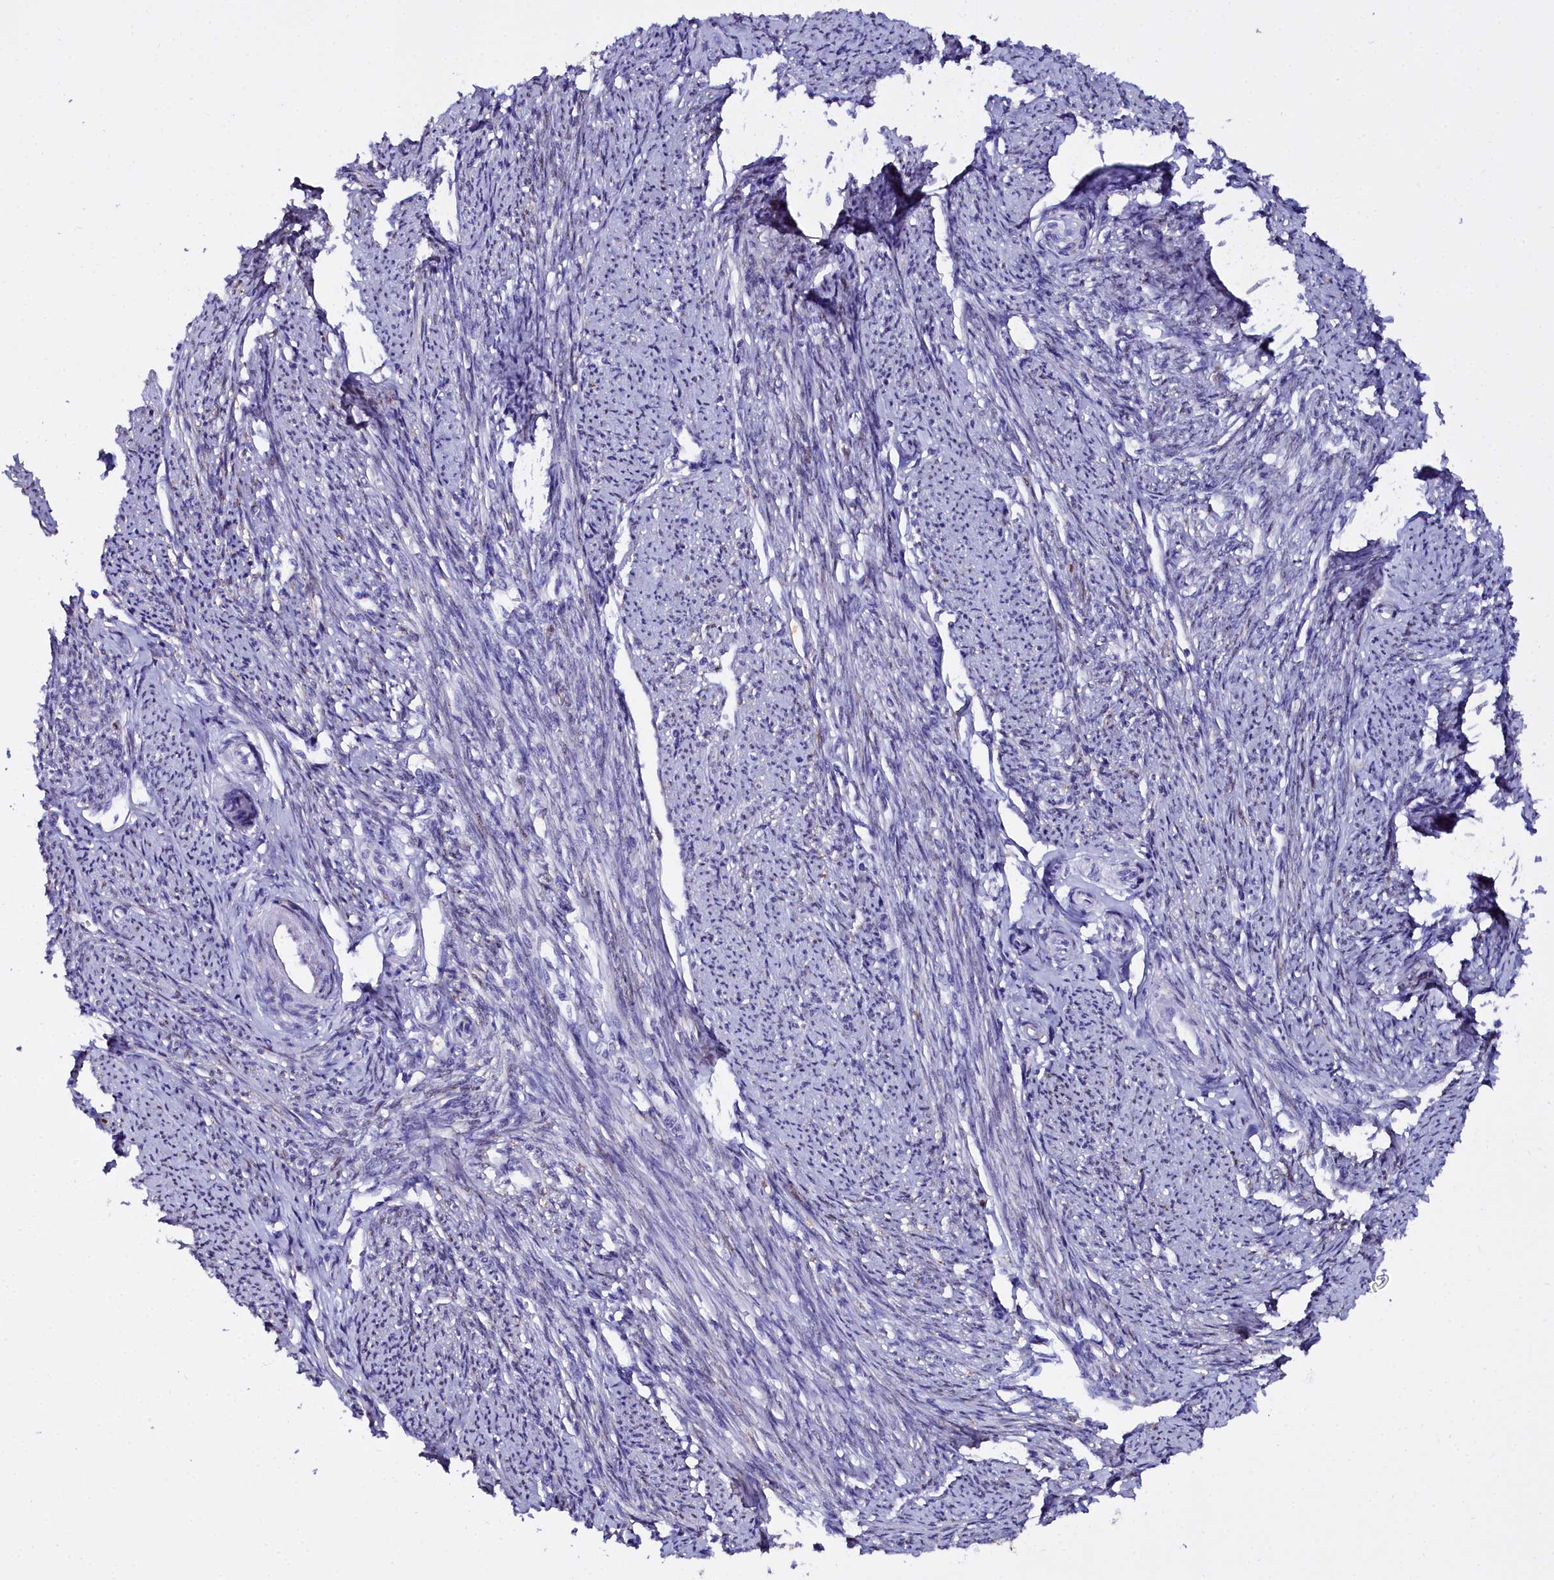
{"staining": {"intensity": "negative", "quantity": "none", "location": "none"}, "tissue": "smooth muscle", "cell_type": "Smooth muscle cells", "image_type": "normal", "snomed": [{"axis": "morphology", "description": "Normal tissue, NOS"}, {"axis": "topography", "description": "Smooth muscle"}, {"axis": "topography", "description": "Uterus"}], "caption": "High power microscopy histopathology image of an IHC image of unremarkable smooth muscle, revealing no significant staining in smooth muscle cells. (Stains: DAB (3,3'-diaminobenzidine) IHC with hematoxylin counter stain, Microscopy: brightfield microscopy at high magnification).", "gene": "TXNDC5", "patient": {"sex": "female", "age": 59}}